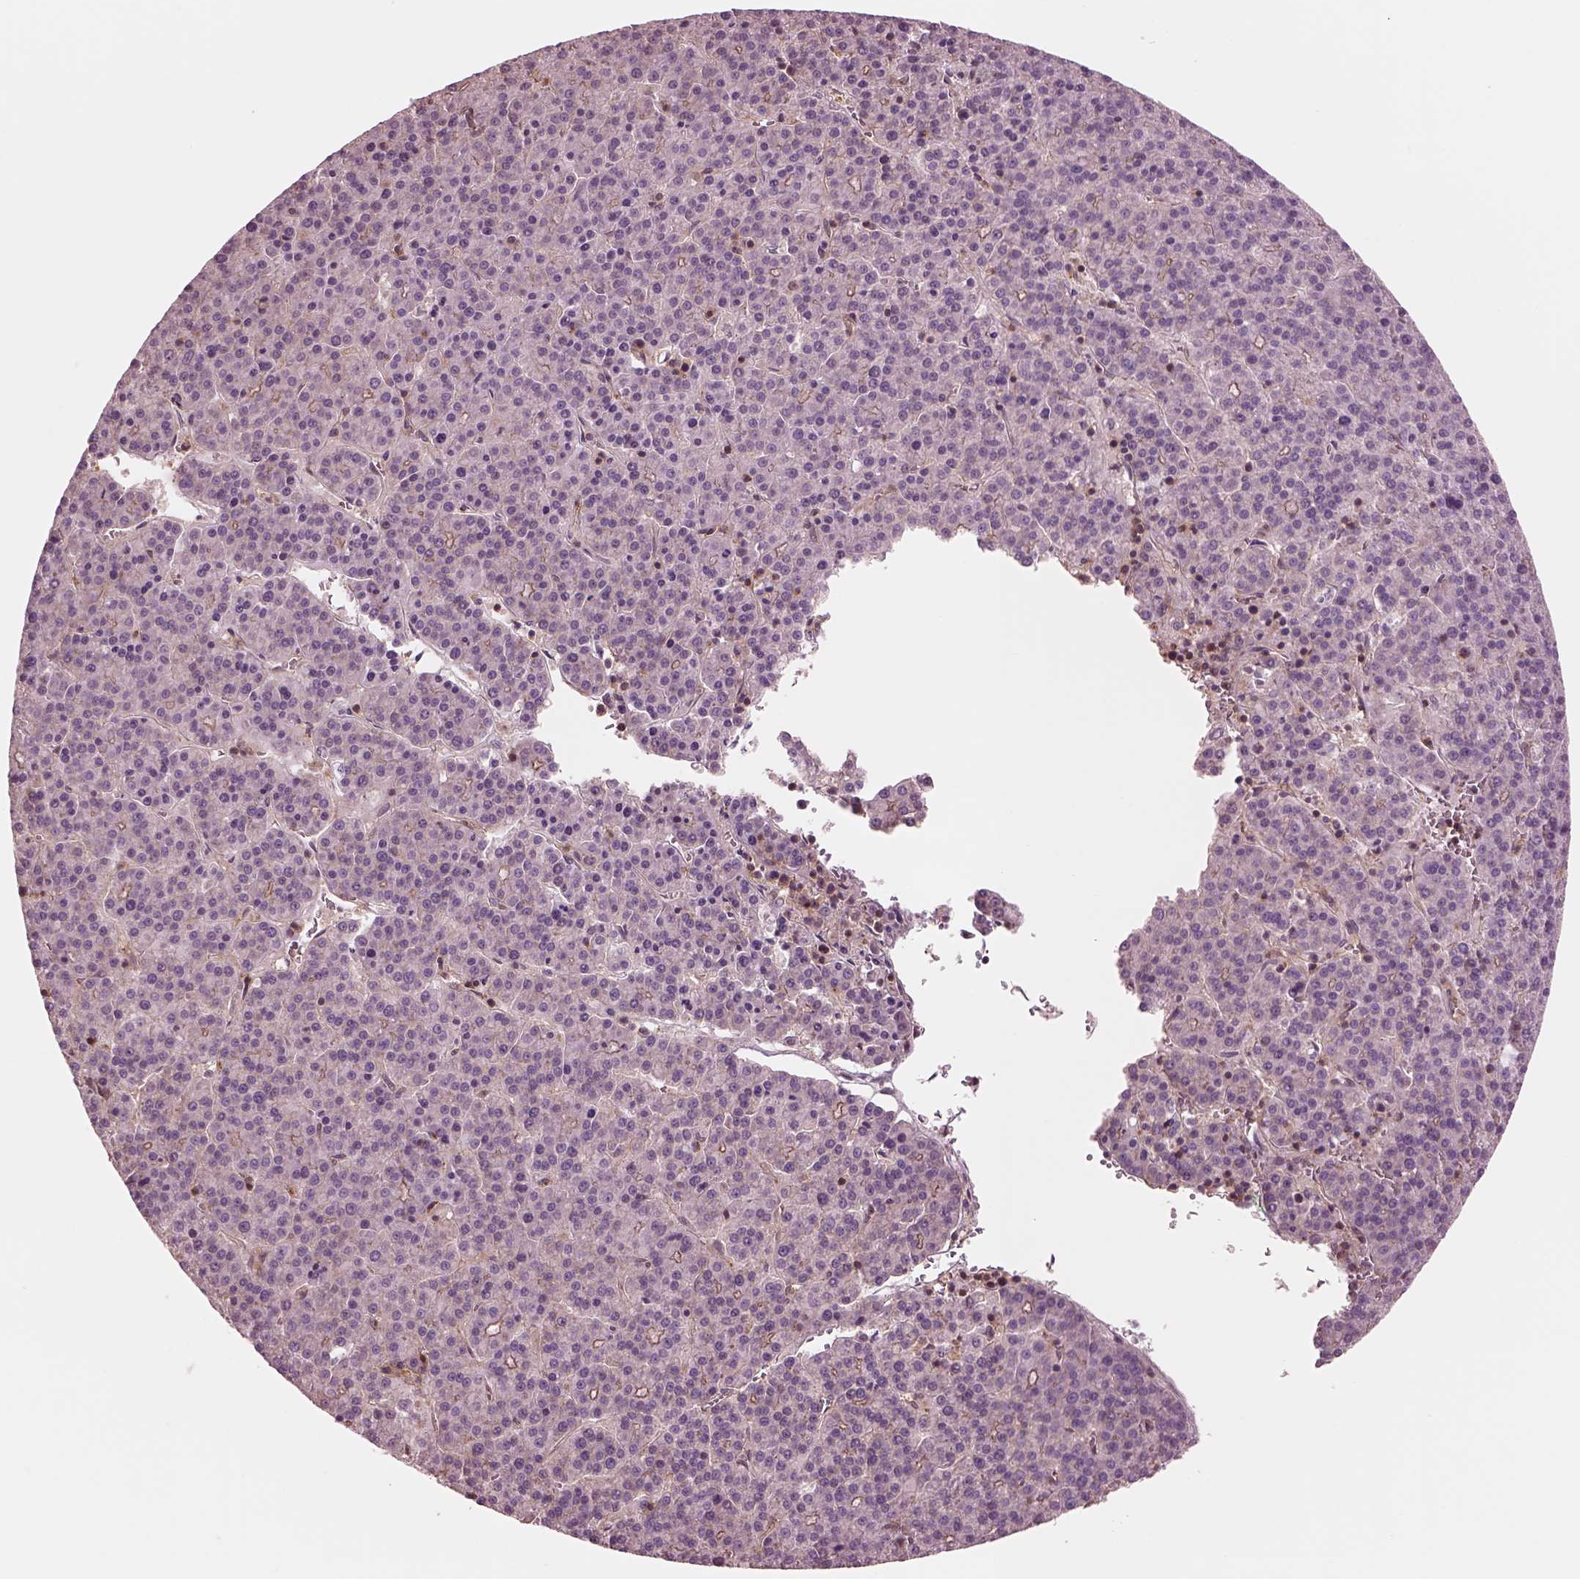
{"staining": {"intensity": "moderate", "quantity": "<25%", "location": "cytoplasmic/membranous"}, "tissue": "liver cancer", "cell_type": "Tumor cells", "image_type": "cancer", "snomed": [{"axis": "morphology", "description": "Carcinoma, Hepatocellular, NOS"}, {"axis": "topography", "description": "Liver"}], "caption": "There is low levels of moderate cytoplasmic/membranous positivity in tumor cells of liver cancer (hepatocellular carcinoma), as demonstrated by immunohistochemical staining (brown color).", "gene": "STK33", "patient": {"sex": "female", "age": 58}}